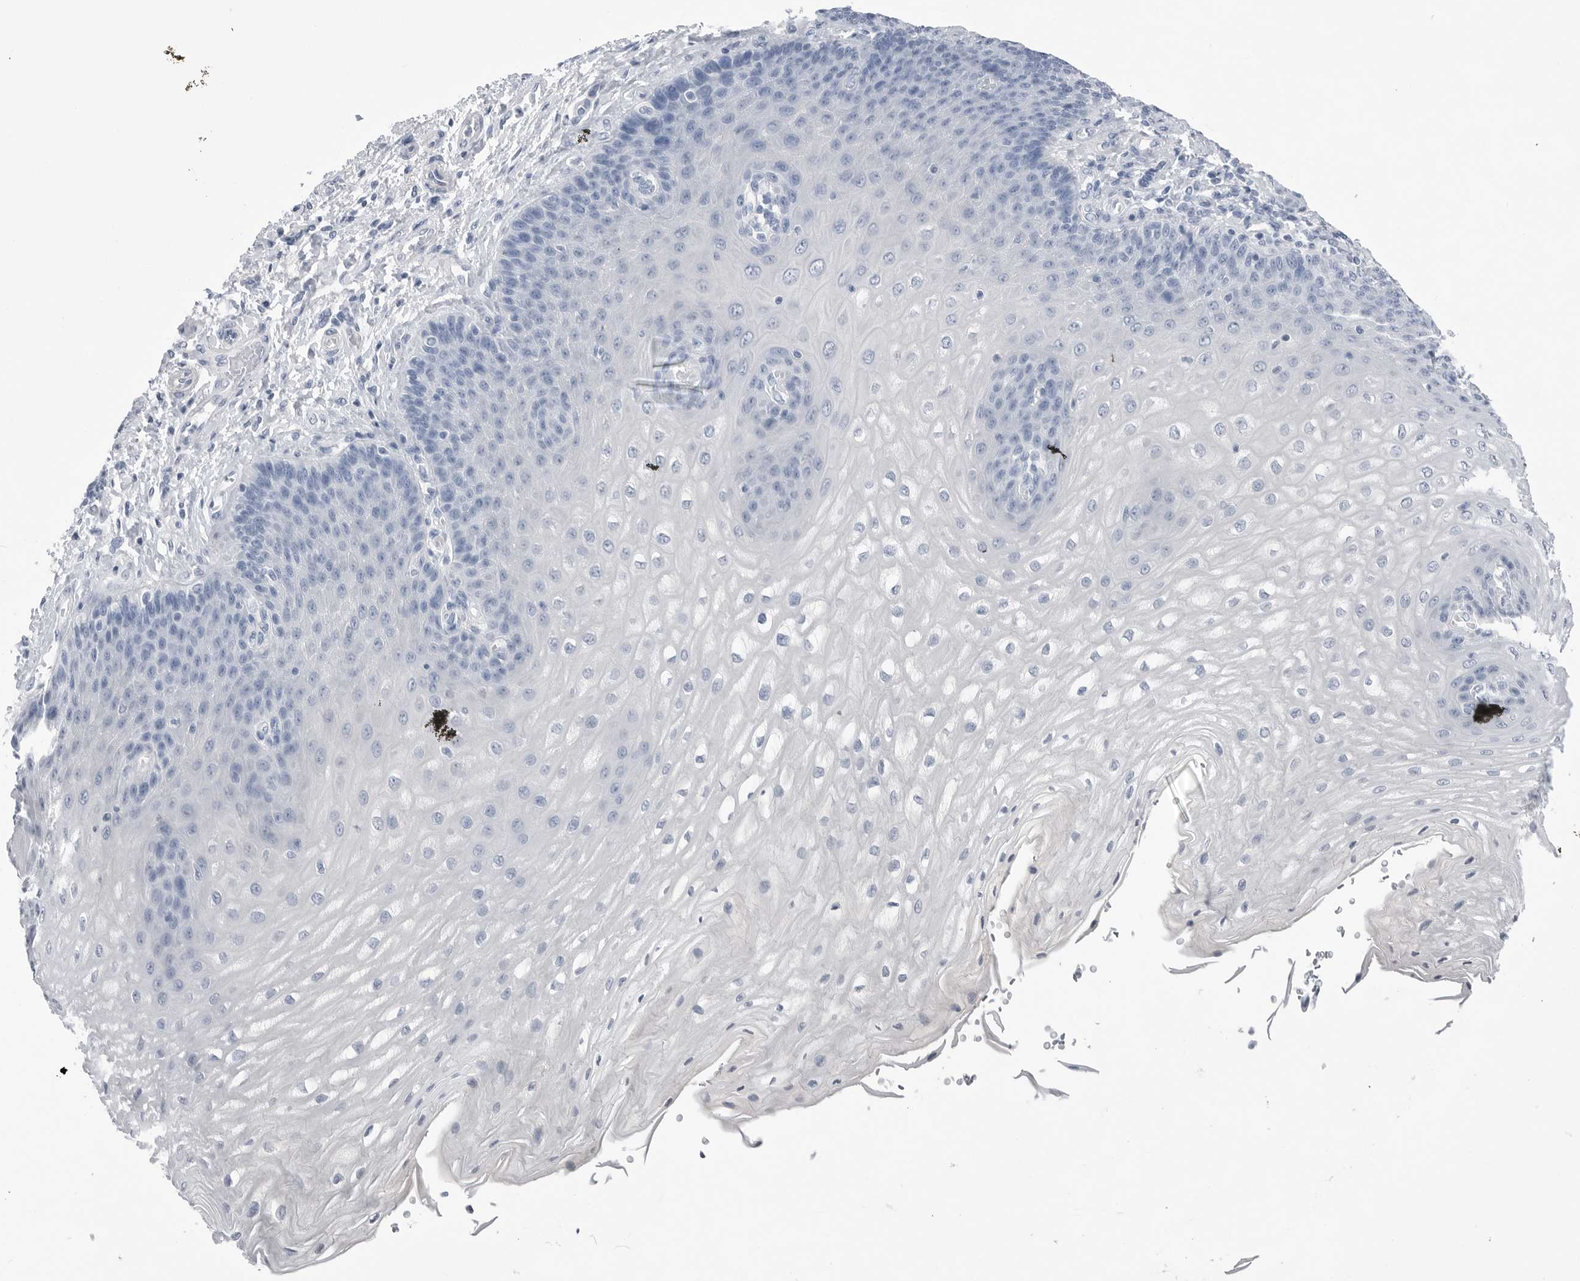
{"staining": {"intensity": "negative", "quantity": "none", "location": "none"}, "tissue": "esophagus", "cell_type": "Squamous epithelial cells", "image_type": "normal", "snomed": [{"axis": "morphology", "description": "Normal tissue, NOS"}, {"axis": "topography", "description": "Esophagus"}], "caption": "Micrograph shows no protein expression in squamous epithelial cells of unremarkable esophagus.", "gene": "ABHD12", "patient": {"sex": "male", "age": 54}}